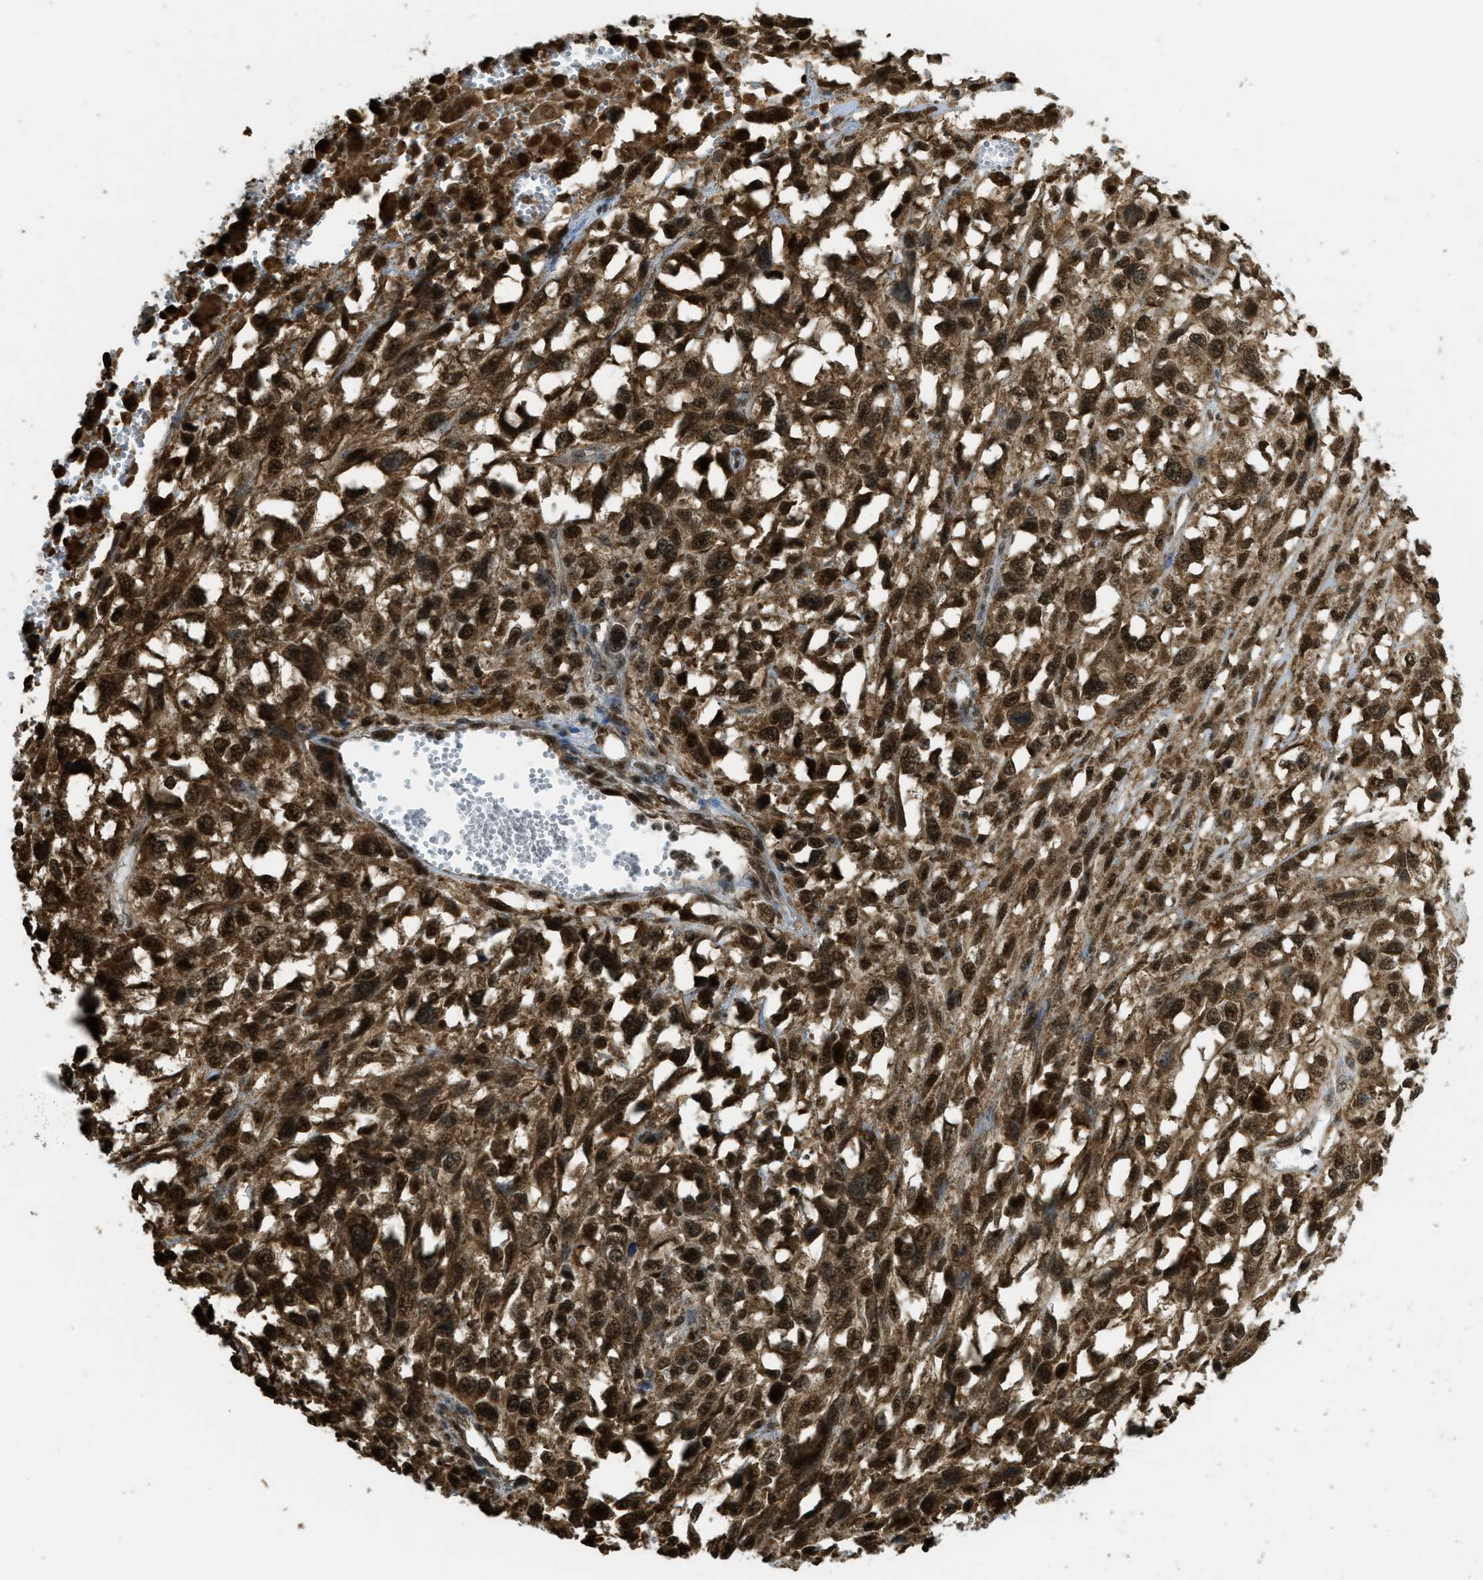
{"staining": {"intensity": "strong", "quantity": ">75%", "location": "cytoplasmic/membranous,nuclear"}, "tissue": "melanoma", "cell_type": "Tumor cells", "image_type": "cancer", "snomed": [{"axis": "morphology", "description": "Malignant melanoma, Metastatic site"}, {"axis": "topography", "description": "Lymph node"}], "caption": "Strong cytoplasmic/membranous and nuclear expression for a protein is present in about >75% of tumor cells of melanoma using IHC.", "gene": "TNPO1", "patient": {"sex": "male", "age": 59}}